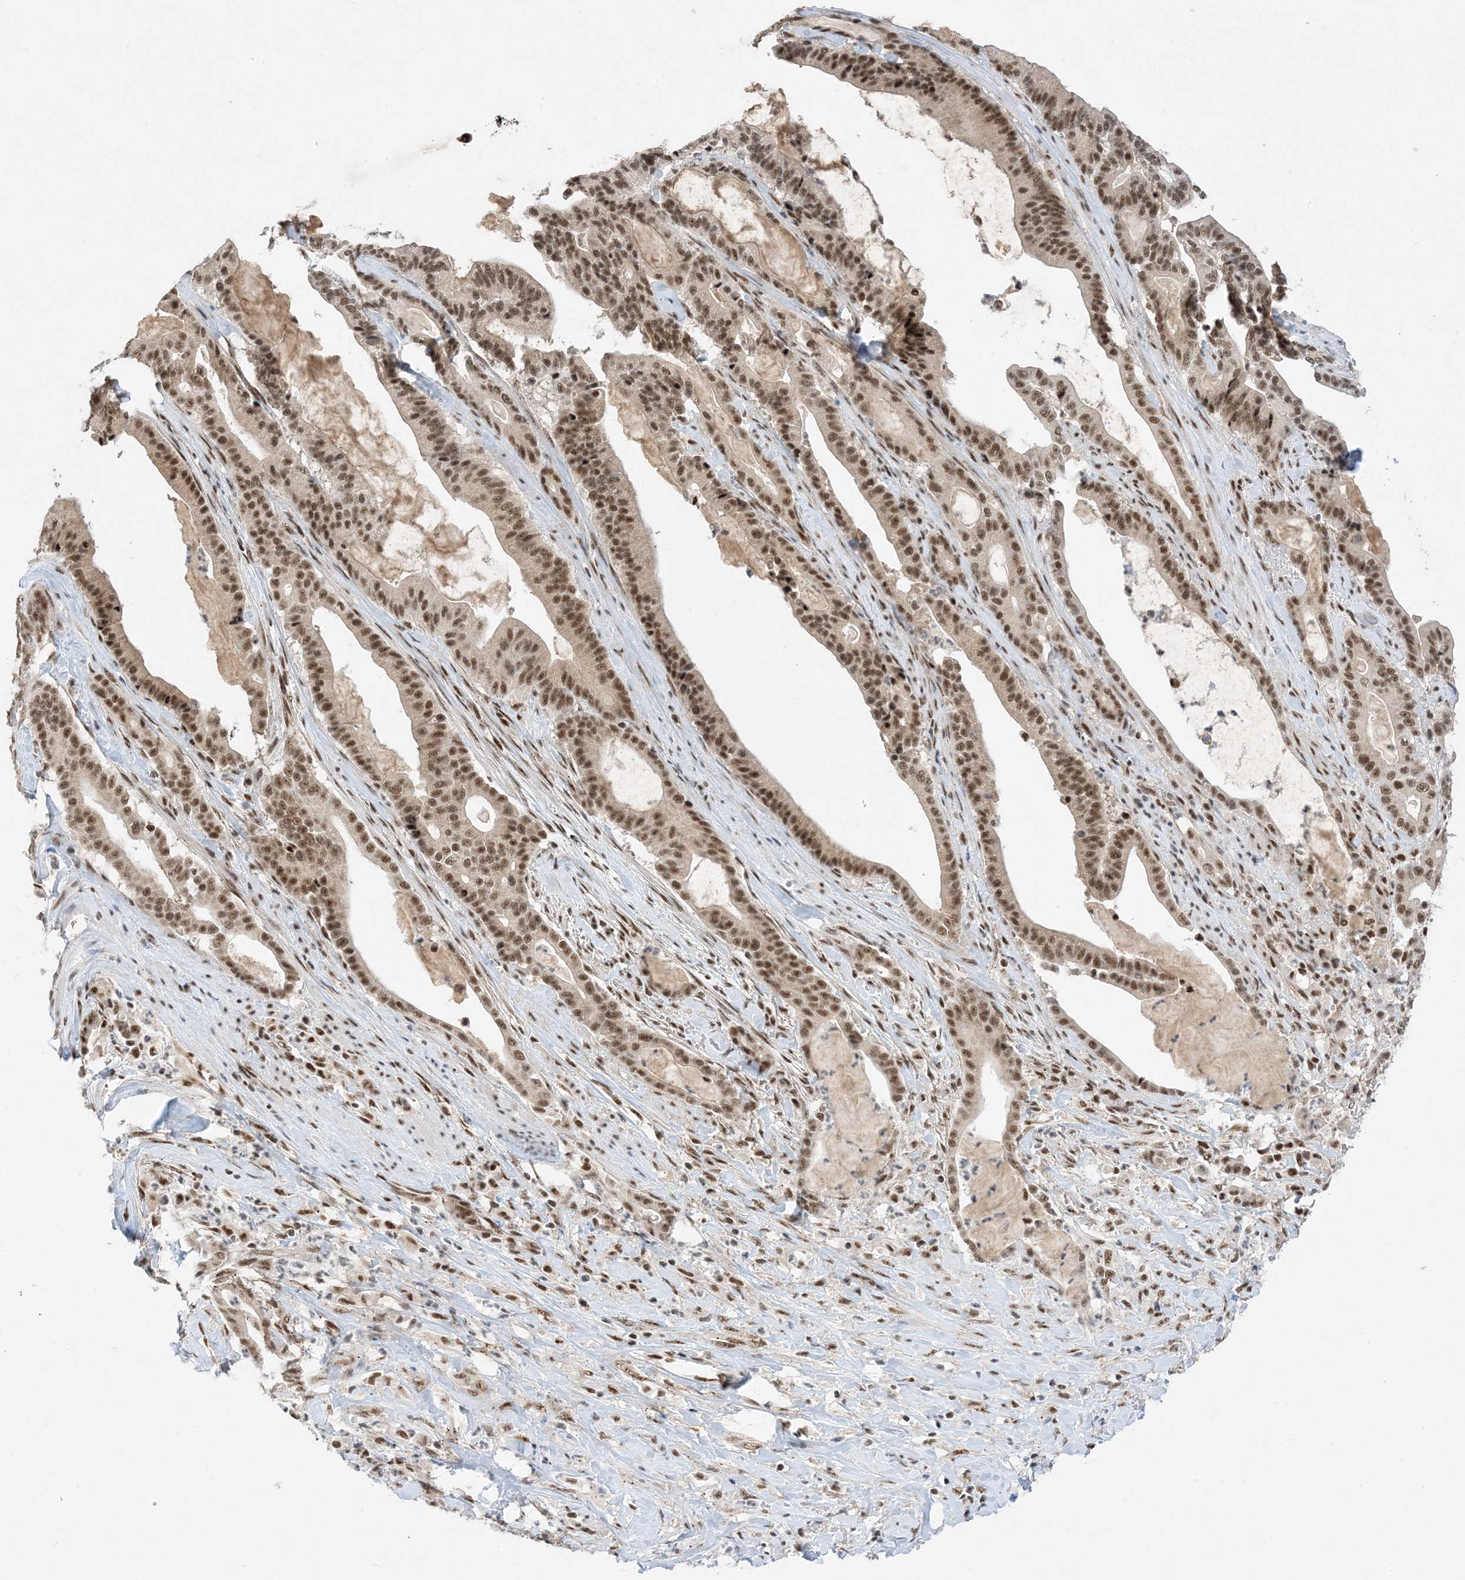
{"staining": {"intensity": "strong", "quantity": ">75%", "location": "nuclear"}, "tissue": "pancreatic cancer", "cell_type": "Tumor cells", "image_type": "cancer", "snomed": [{"axis": "morphology", "description": "Adenocarcinoma, NOS"}, {"axis": "topography", "description": "Pancreas"}], "caption": "Brown immunohistochemical staining in pancreatic cancer (adenocarcinoma) demonstrates strong nuclear staining in approximately >75% of tumor cells.", "gene": "SF3A3", "patient": {"sex": "male", "age": 63}}